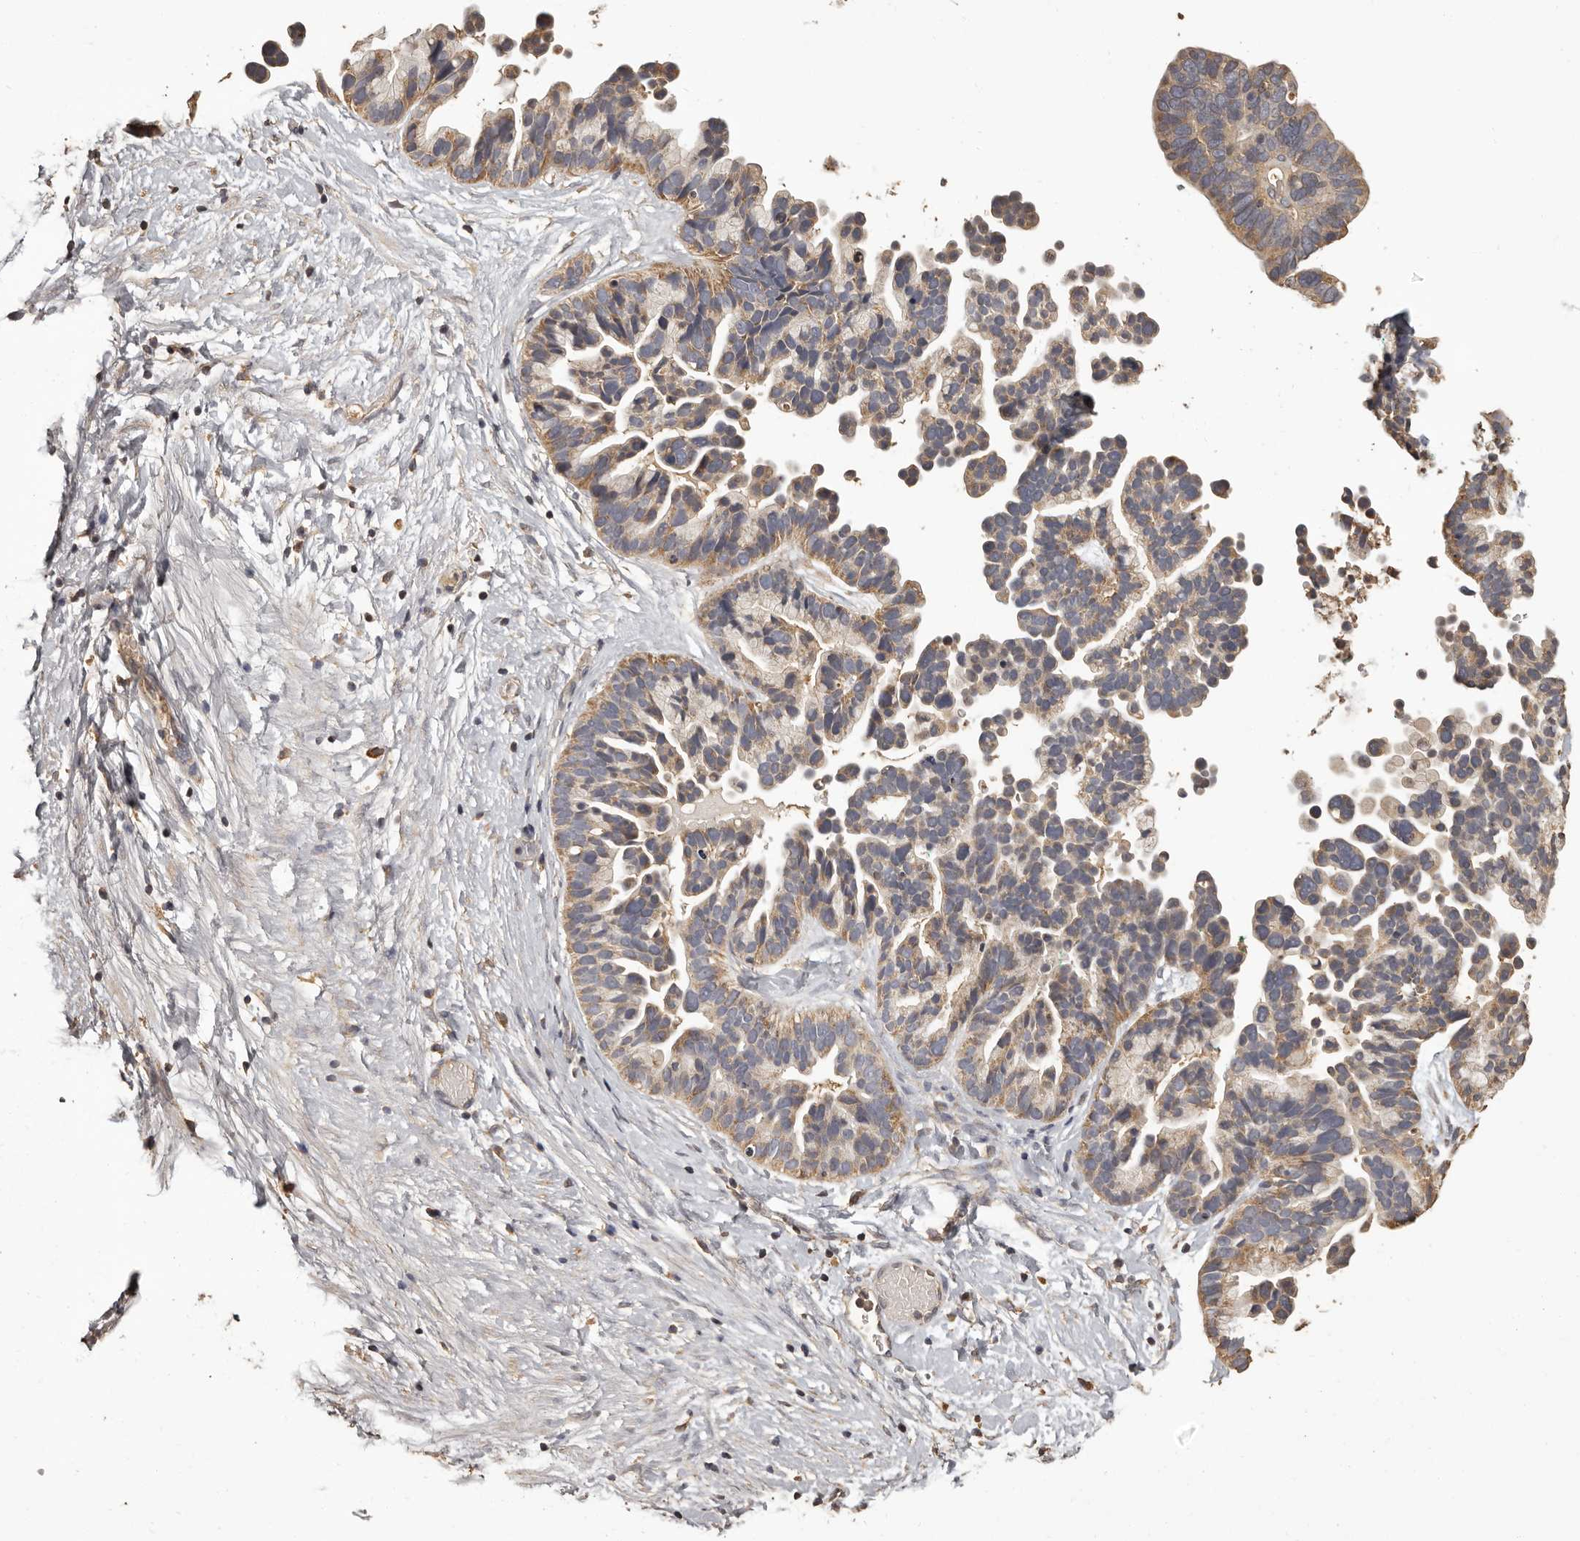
{"staining": {"intensity": "moderate", "quantity": ">75%", "location": "cytoplasmic/membranous"}, "tissue": "ovarian cancer", "cell_type": "Tumor cells", "image_type": "cancer", "snomed": [{"axis": "morphology", "description": "Cystadenocarcinoma, serous, NOS"}, {"axis": "topography", "description": "Ovary"}], "caption": "Protein expression analysis of human ovarian serous cystadenocarcinoma reveals moderate cytoplasmic/membranous expression in about >75% of tumor cells.", "gene": "MGAT5", "patient": {"sex": "female", "age": 56}}